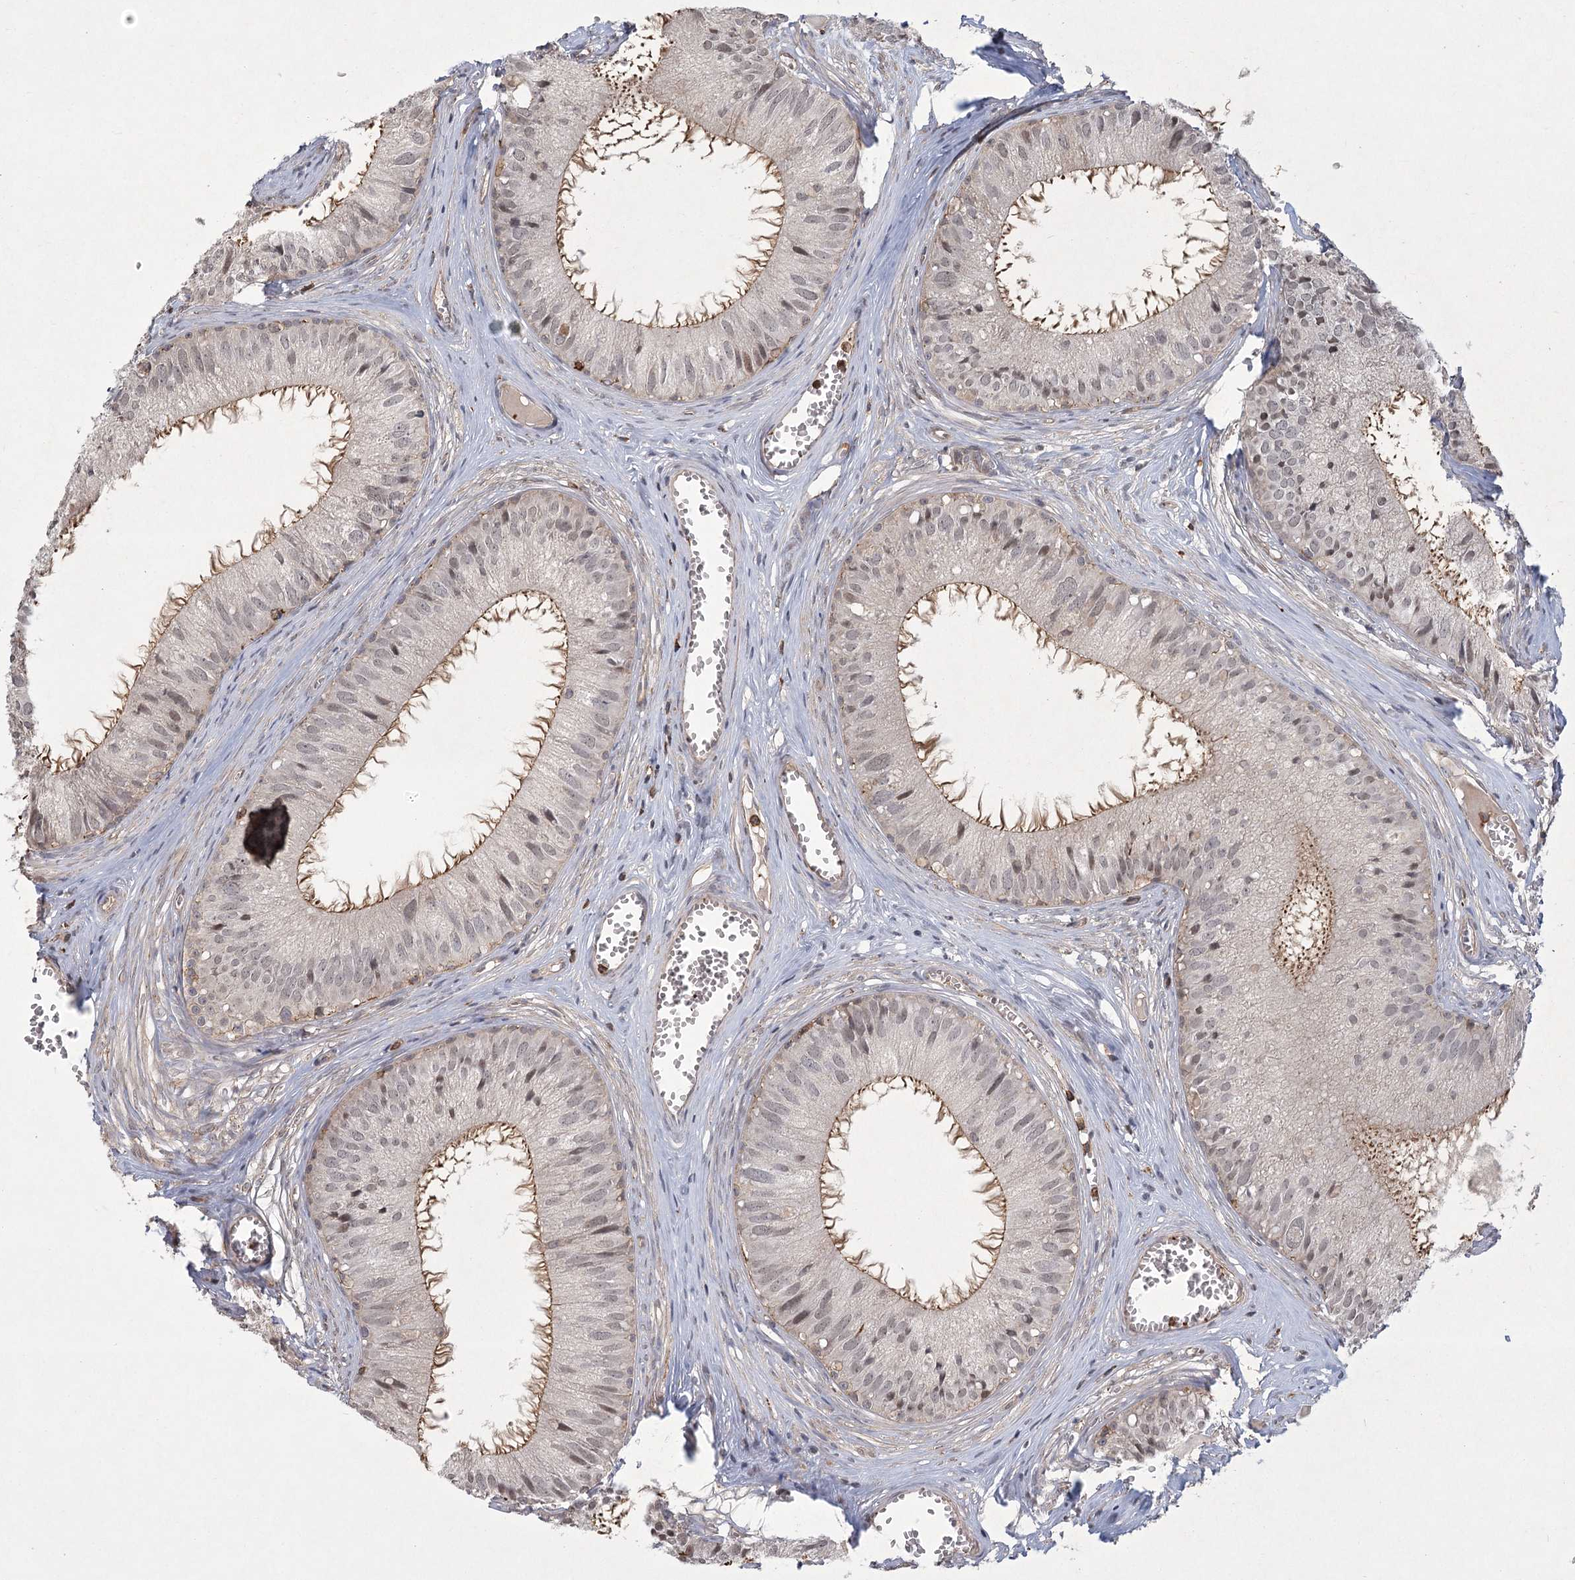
{"staining": {"intensity": "moderate", "quantity": "<25%", "location": "cytoplasmic/membranous"}, "tissue": "epididymis", "cell_type": "Glandular cells", "image_type": "normal", "snomed": [{"axis": "morphology", "description": "Normal tissue, NOS"}, {"axis": "topography", "description": "Epididymis"}], "caption": "A micrograph of epididymis stained for a protein displays moderate cytoplasmic/membranous brown staining in glandular cells.", "gene": "MEPE", "patient": {"sex": "male", "age": 36}}